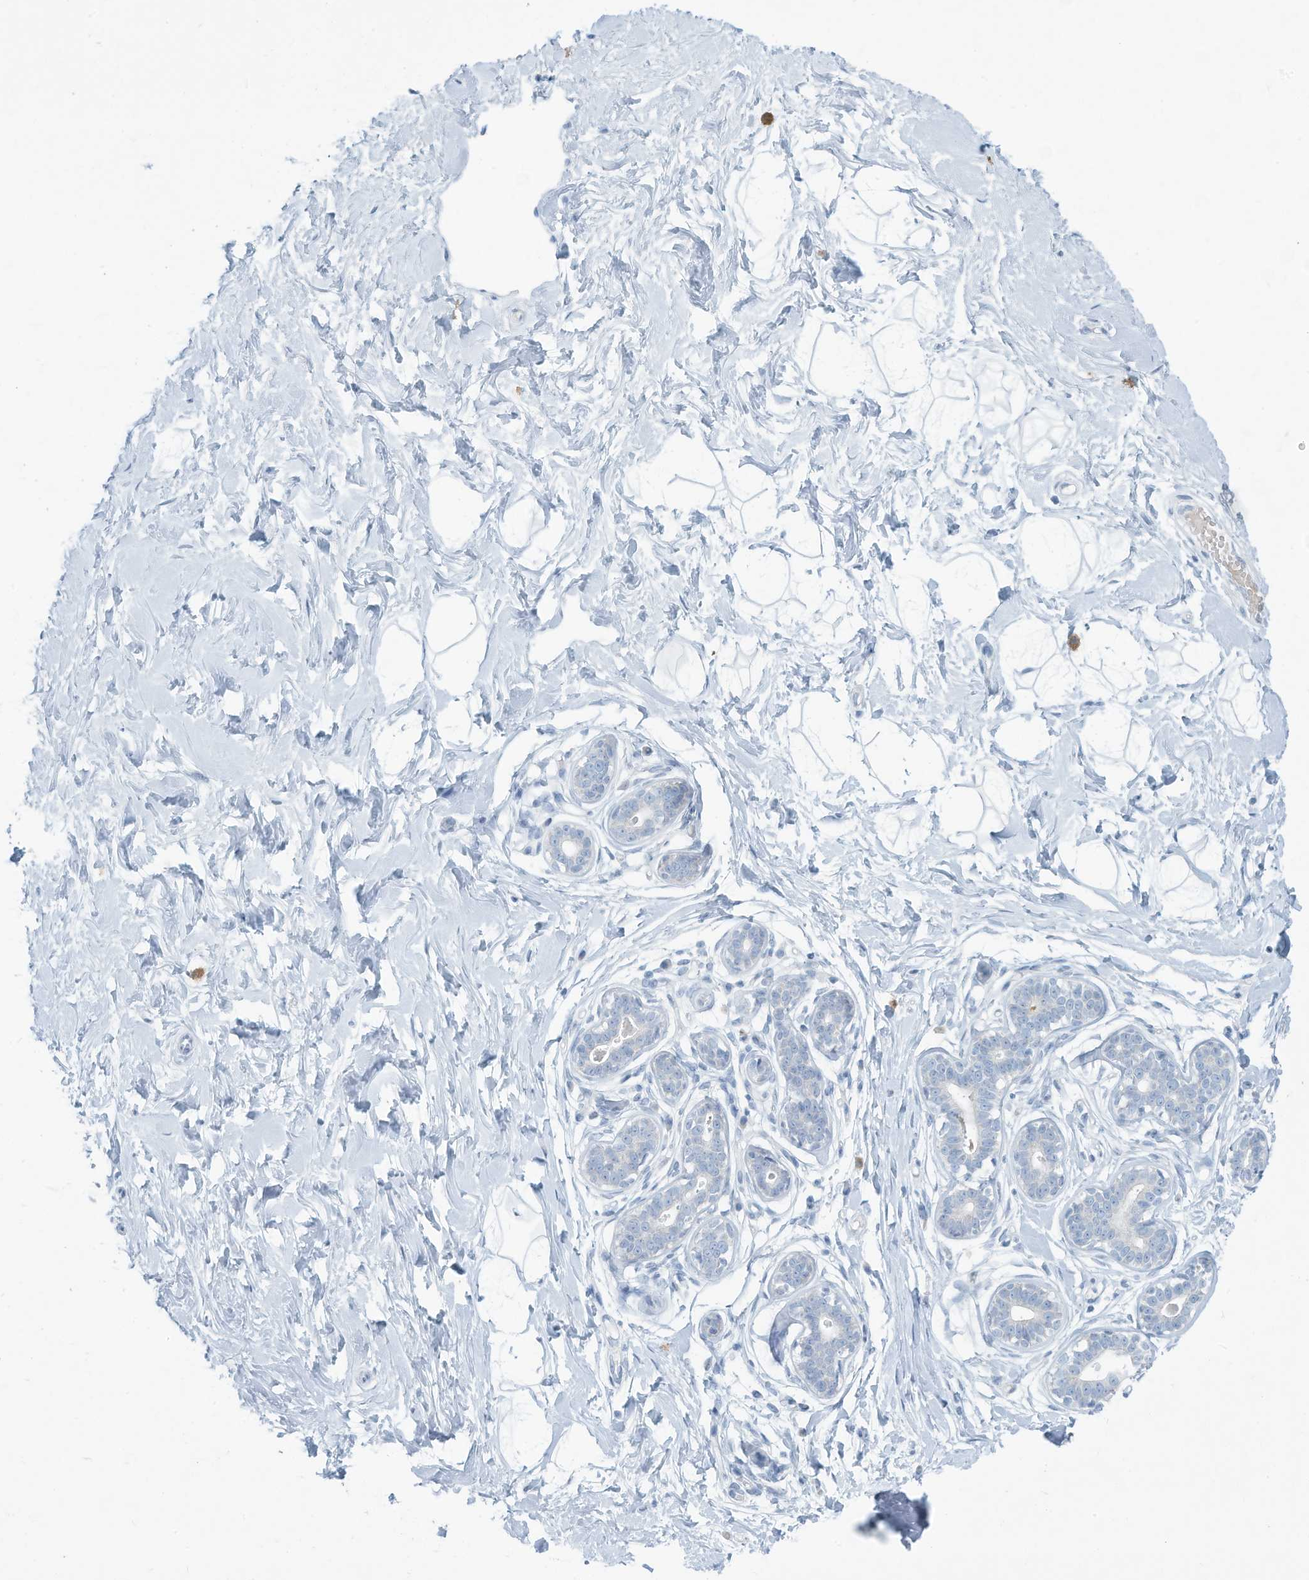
{"staining": {"intensity": "negative", "quantity": "none", "location": "none"}, "tissue": "breast", "cell_type": "Adipocytes", "image_type": "normal", "snomed": [{"axis": "morphology", "description": "Normal tissue, NOS"}, {"axis": "morphology", "description": "Adenoma, NOS"}, {"axis": "topography", "description": "Breast"}], "caption": "Photomicrograph shows no significant protein positivity in adipocytes of benign breast. (DAB (3,3'-diaminobenzidine) immunohistochemistry, high magnification).", "gene": "ERI2", "patient": {"sex": "female", "age": 23}}